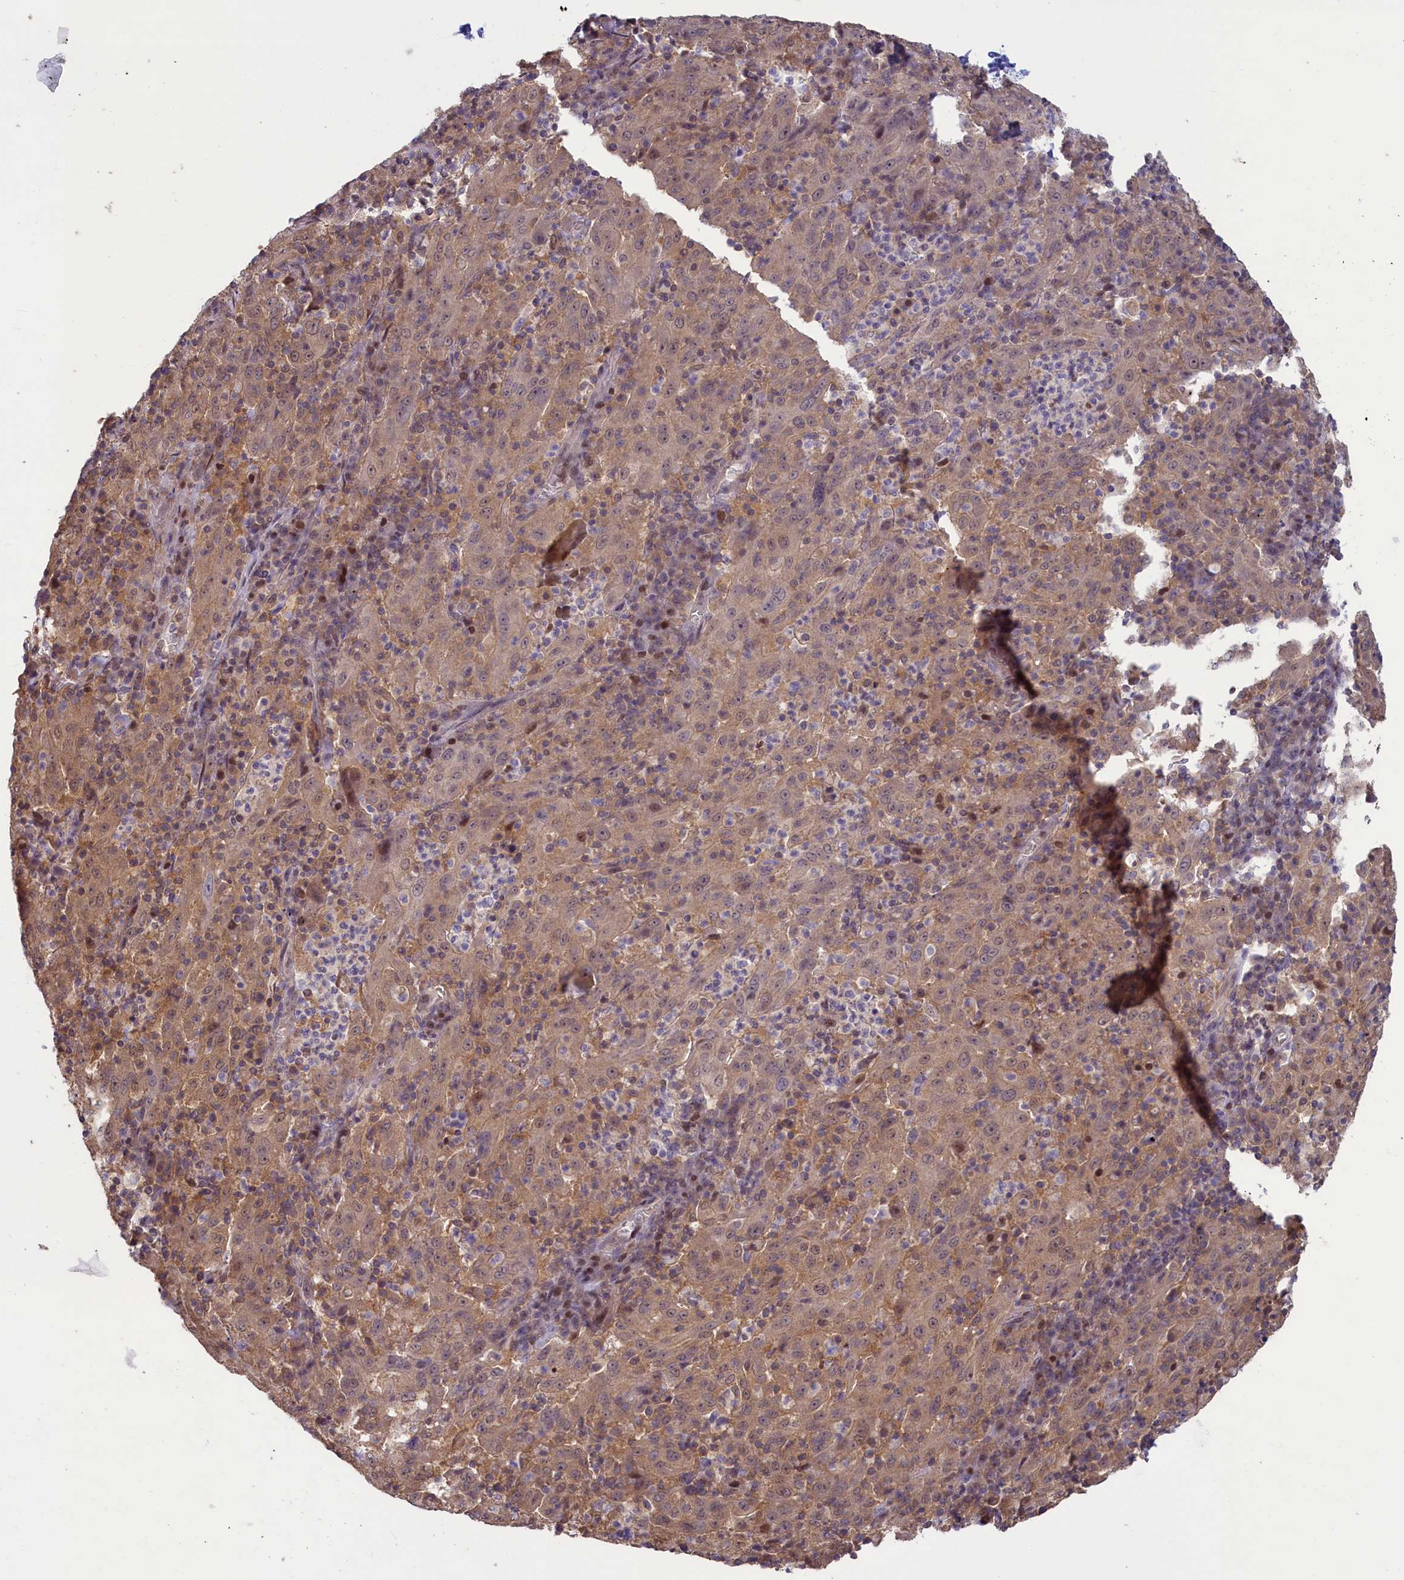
{"staining": {"intensity": "weak", "quantity": "<25%", "location": "nuclear"}, "tissue": "pancreatic cancer", "cell_type": "Tumor cells", "image_type": "cancer", "snomed": [{"axis": "morphology", "description": "Adenocarcinoma, NOS"}, {"axis": "topography", "description": "Pancreas"}], "caption": "Immunohistochemistry histopathology image of adenocarcinoma (pancreatic) stained for a protein (brown), which displays no positivity in tumor cells. Brightfield microscopy of immunohistochemistry stained with DAB (brown) and hematoxylin (blue), captured at high magnification.", "gene": "NUBP1", "patient": {"sex": "male", "age": 63}}